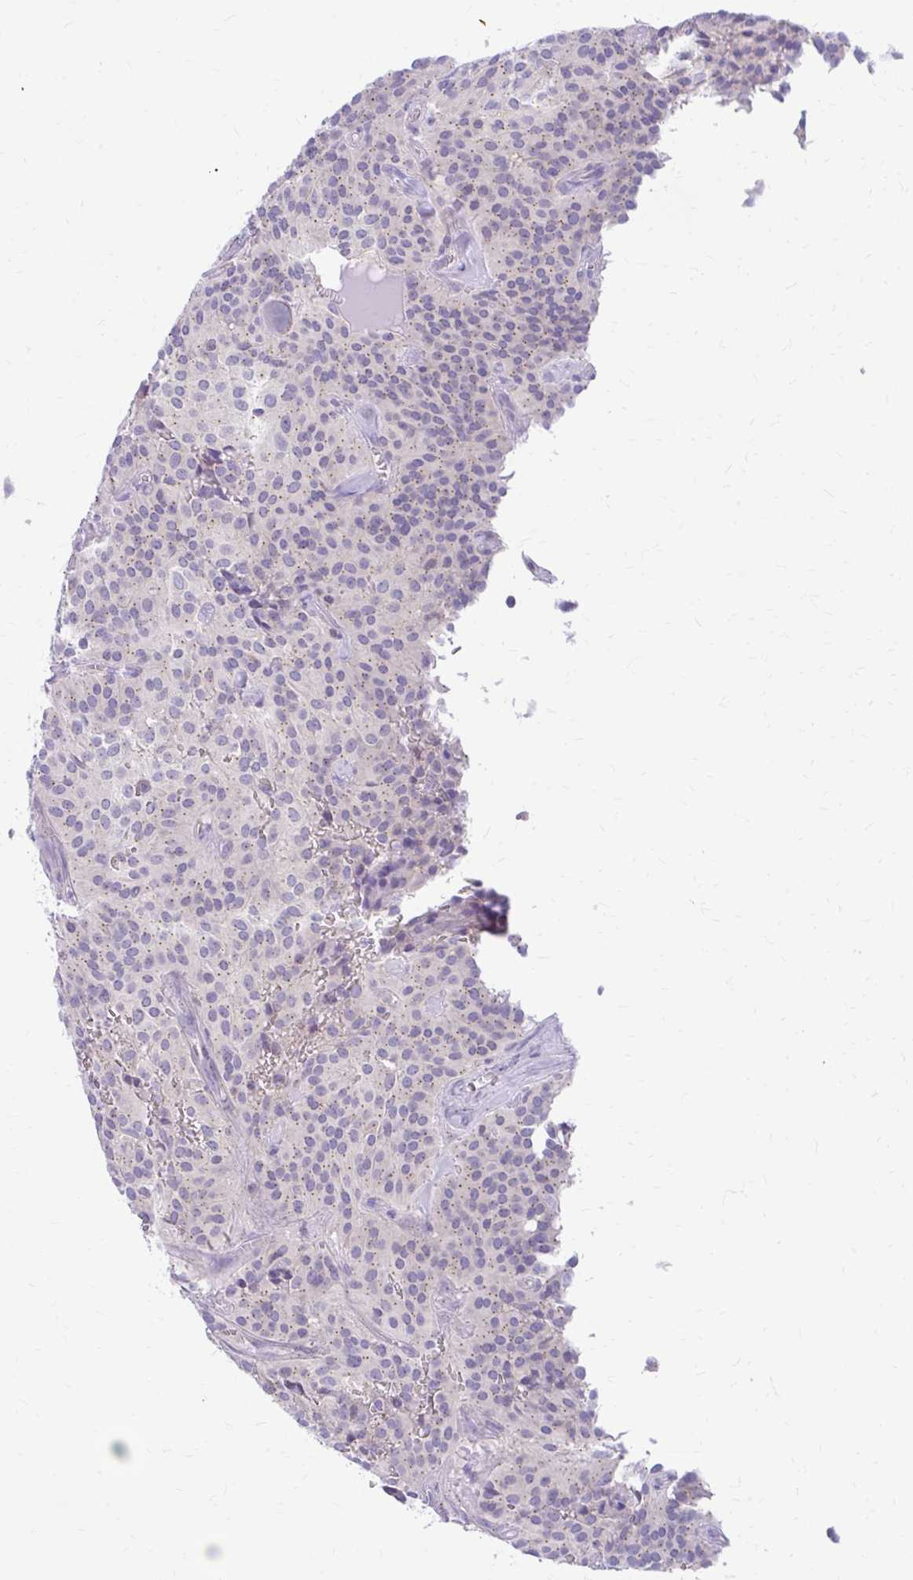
{"staining": {"intensity": "weak", "quantity": "25%-75%", "location": "cytoplasmic/membranous"}, "tissue": "glioma", "cell_type": "Tumor cells", "image_type": "cancer", "snomed": [{"axis": "morphology", "description": "Glioma, malignant, Low grade"}, {"axis": "topography", "description": "Brain"}], "caption": "Malignant low-grade glioma stained for a protein displays weak cytoplasmic/membranous positivity in tumor cells. Using DAB (brown) and hematoxylin (blue) stains, captured at high magnification using brightfield microscopy.", "gene": "RADIL", "patient": {"sex": "male", "age": 42}}